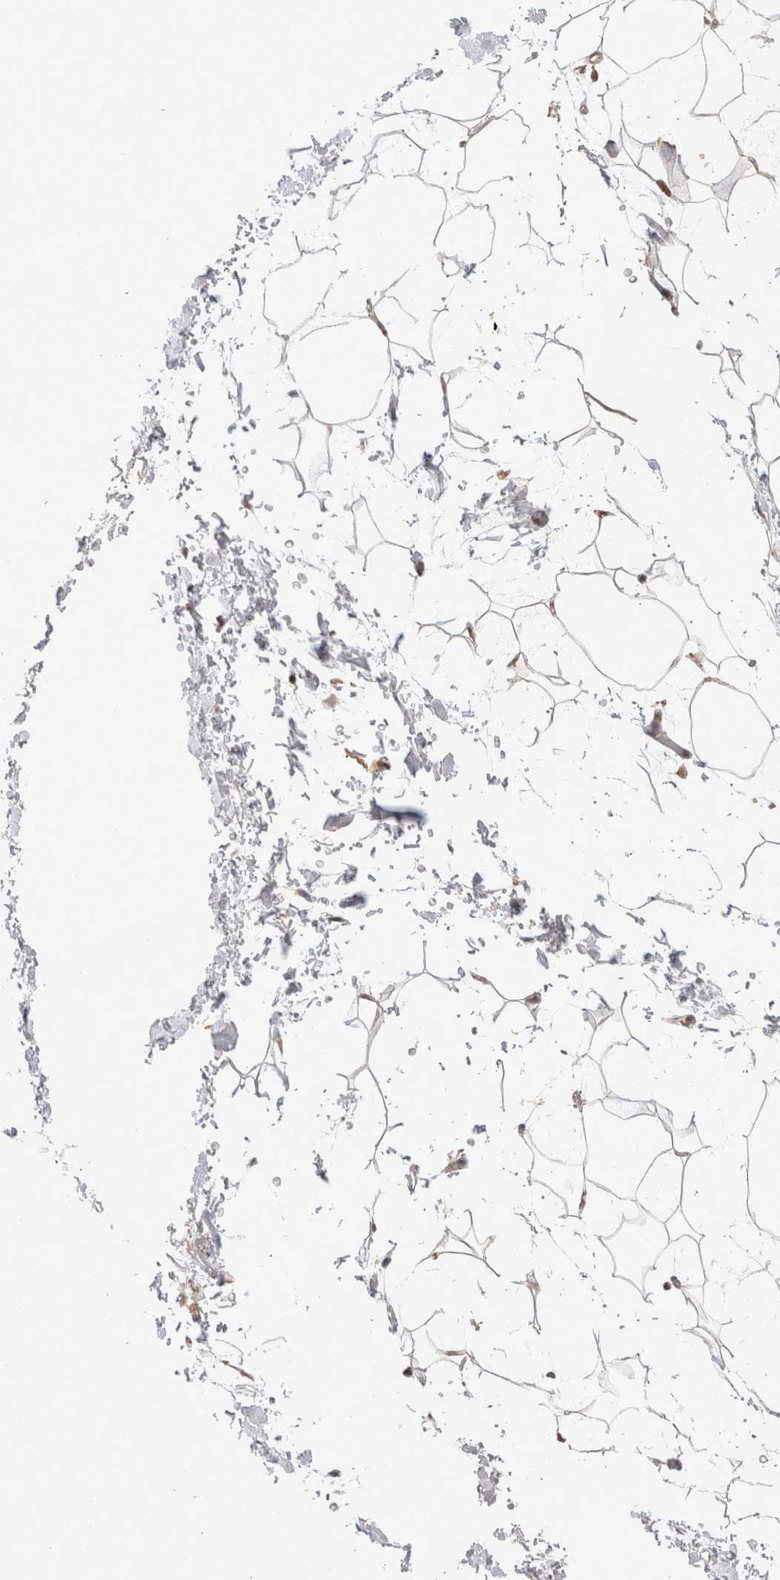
{"staining": {"intensity": "moderate", "quantity": ">75%", "location": "cytoplasmic/membranous"}, "tissue": "adipose tissue", "cell_type": "Adipocytes", "image_type": "normal", "snomed": [{"axis": "morphology", "description": "Normal tissue, NOS"}, {"axis": "topography", "description": "Soft tissue"}], "caption": "Adipose tissue stained with immunohistochemistry demonstrates moderate cytoplasmic/membranous staining in about >75% of adipocytes. (IHC, brightfield microscopy, high magnification).", "gene": "HTT", "patient": {"sex": "male", "age": 72}}